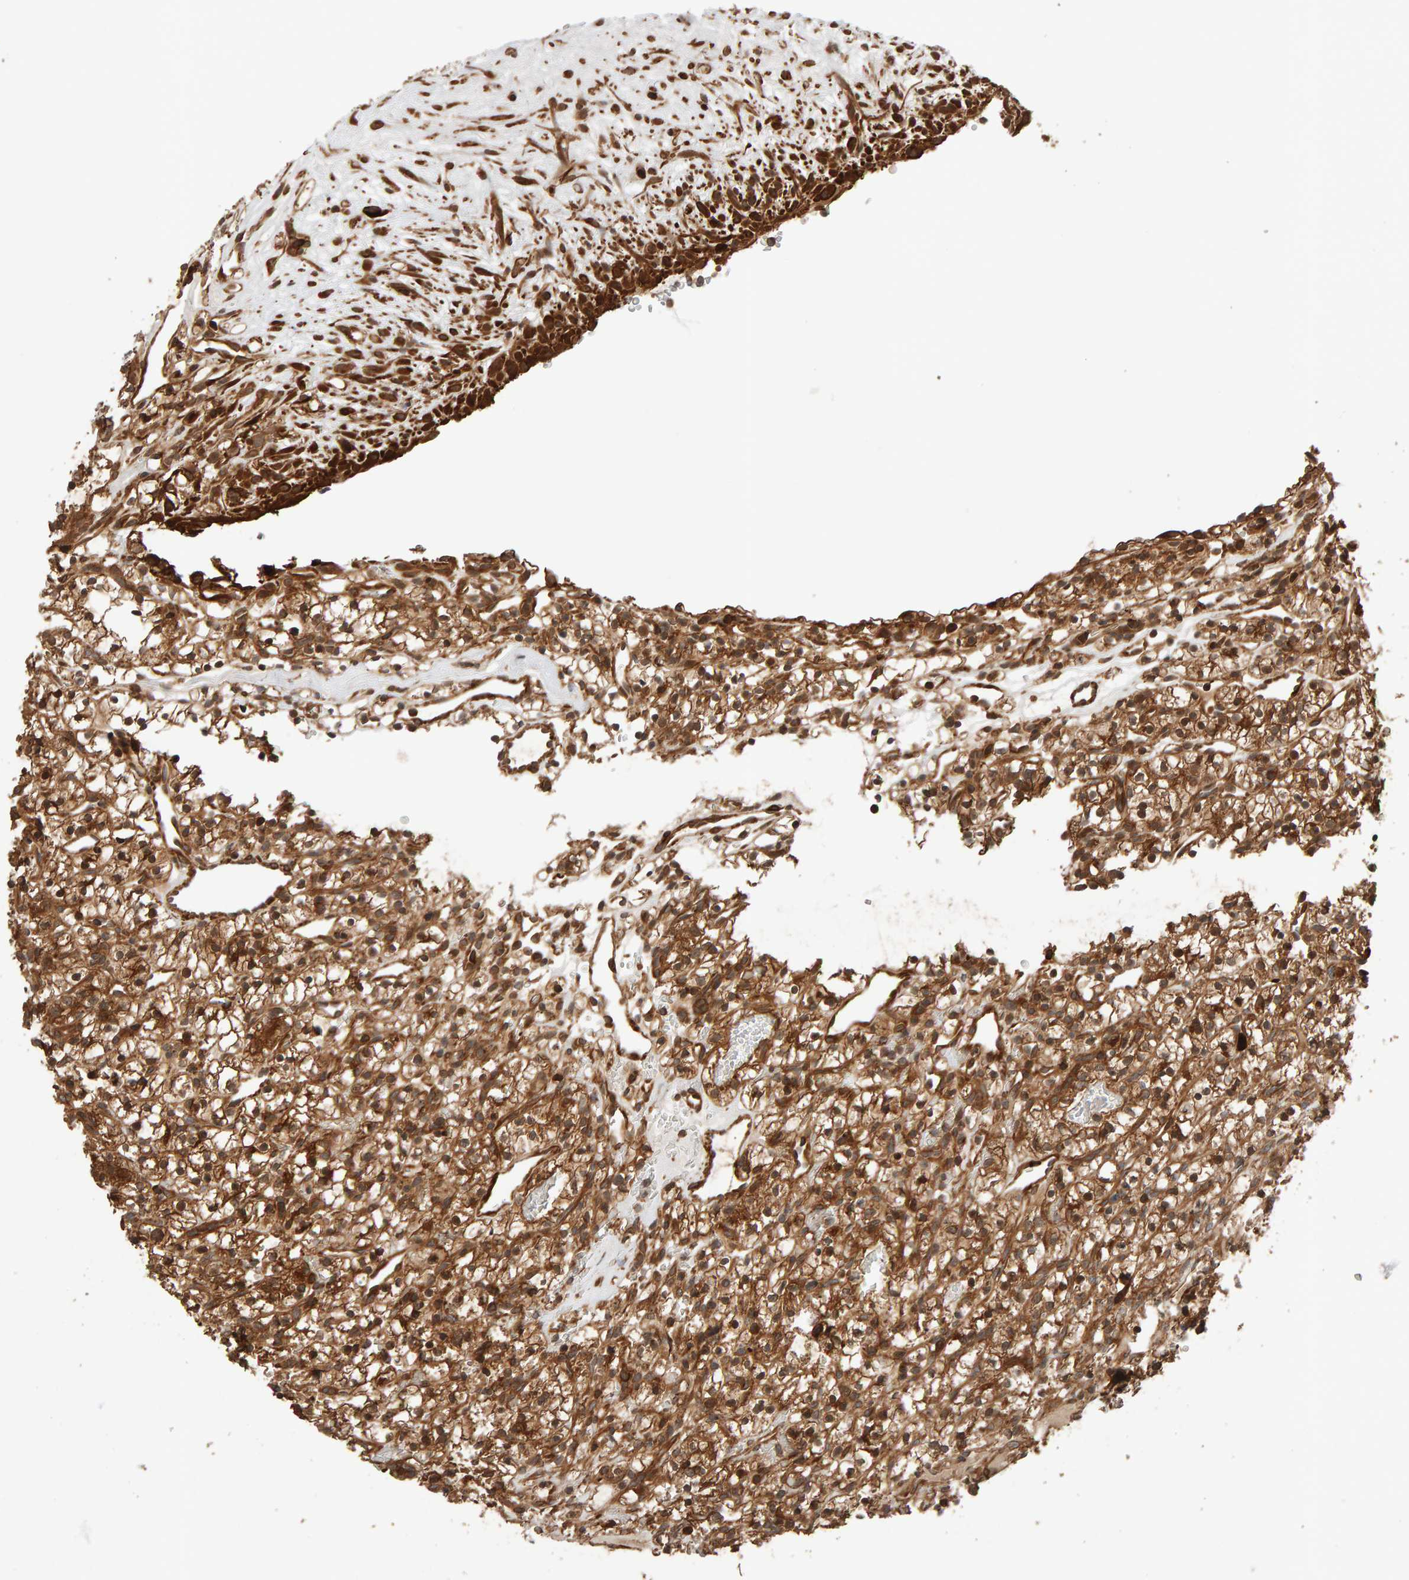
{"staining": {"intensity": "moderate", "quantity": ">75%", "location": "cytoplasmic/membranous"}, "tissue": "renal cancer", "cell_type": "Tumor cells", "image_type": "cancer", "snomed": [{"axis": "morphology", "description": "Adenocarcinoma, NOS"}, {"axis": "topography", "description": "Kidney"}], "caption": "The immunohistochemical stain highlights moderate cytoplasmic/membranous staining in tumor cells of renal cancer tissue. Nuclei are stained in blue.", "gene": "SYNRG", "patient": {"sex": "female", "age": 57}}